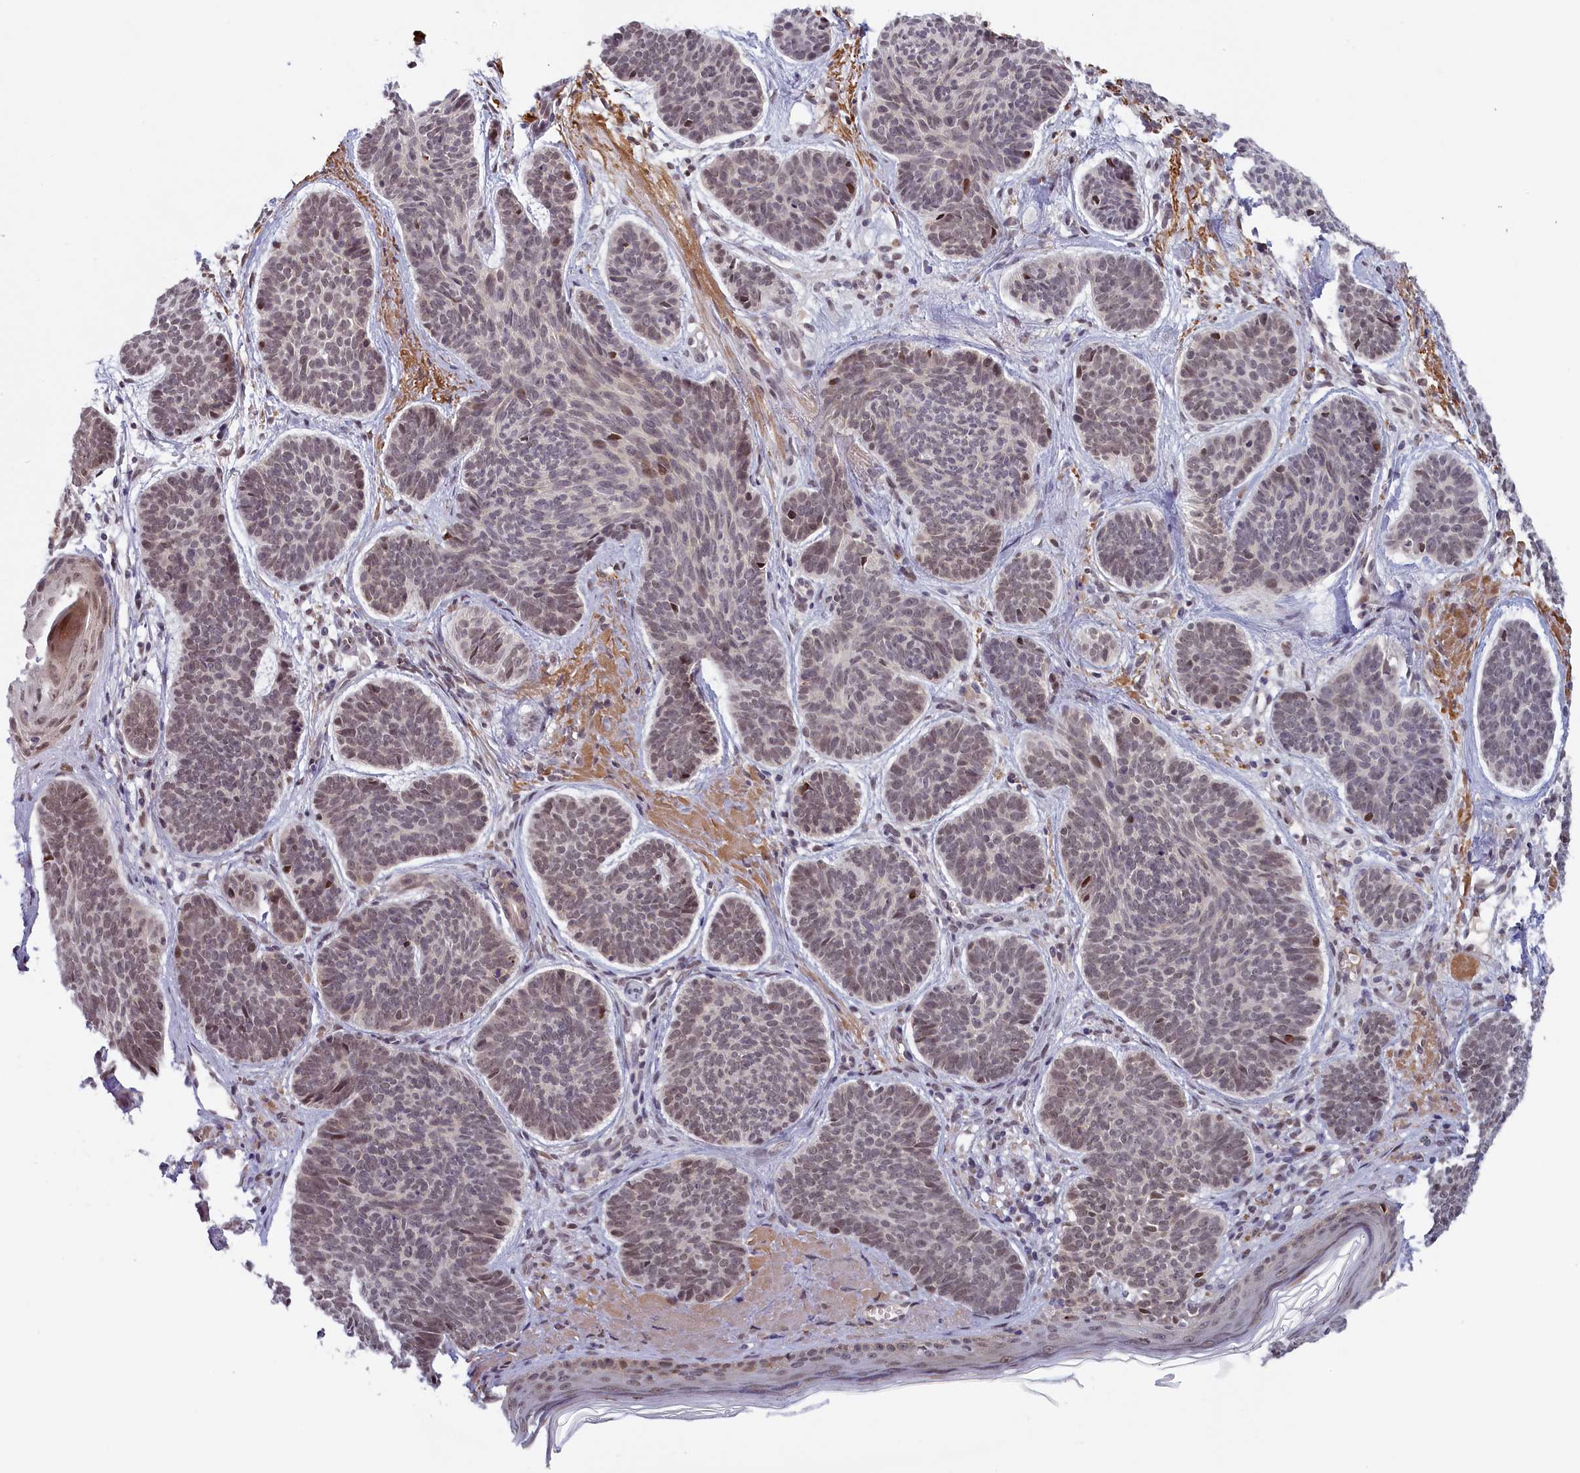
{"staining": {"intensity": "weak", "quantity": ">75%", "location": "nuclear"}, "tissue": "skin cancer", "cell_type": "Tumor cells", "image_type": "cancer", "snomed": [{"axis": "morphology", "description": "Basal cell carcinoma"}, {"axis": "topography", "description": "Skin"}], "caption": "Tumor cells display low levels of weak nuclear staining in about >75% of cells in human skin cancer.", "gene": "SEC31B", "patient": {"sex": "female", "age": 74}}